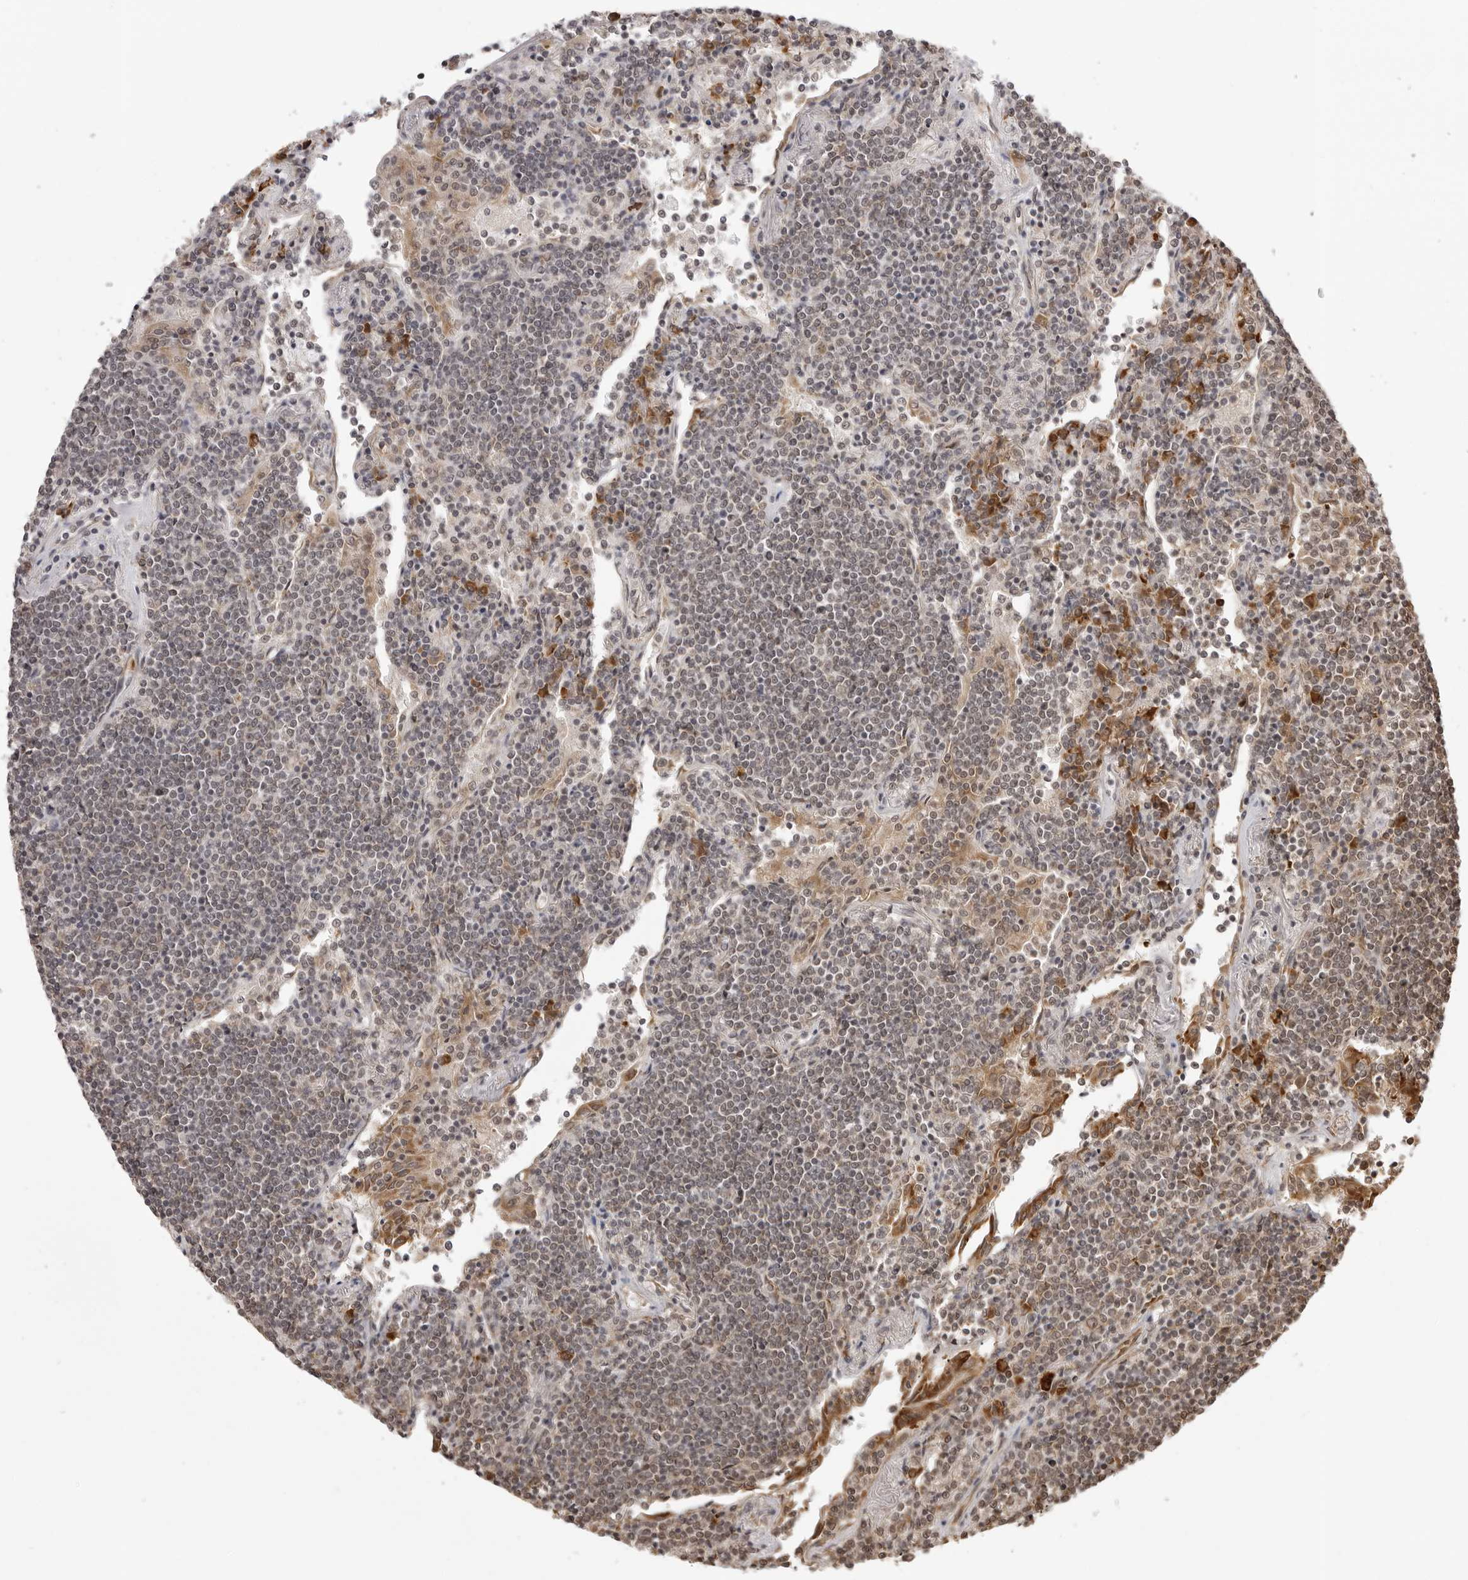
{"staining": {"intensity": "weak", "quantity": "<25%", "location": "cytoplasmic/membranous"}, "tissue": "lymphoma", "cell_type": "Tumor cells", "image_type": "cancer", "snomed": [{"axis": "morphology", "description": "Malignant lymphoma, non-Hodgkin's type, Low grade"}, {"axis": "topography", "description": "Lung"}], "caption": "Histopathology image shows no significant protein staining in tumor cells of lymphoma. (DAB IHC with hematoxylin counter stain).", "gene": "ZC3H11A", "patient": {"sex": "female", "age": 71}}